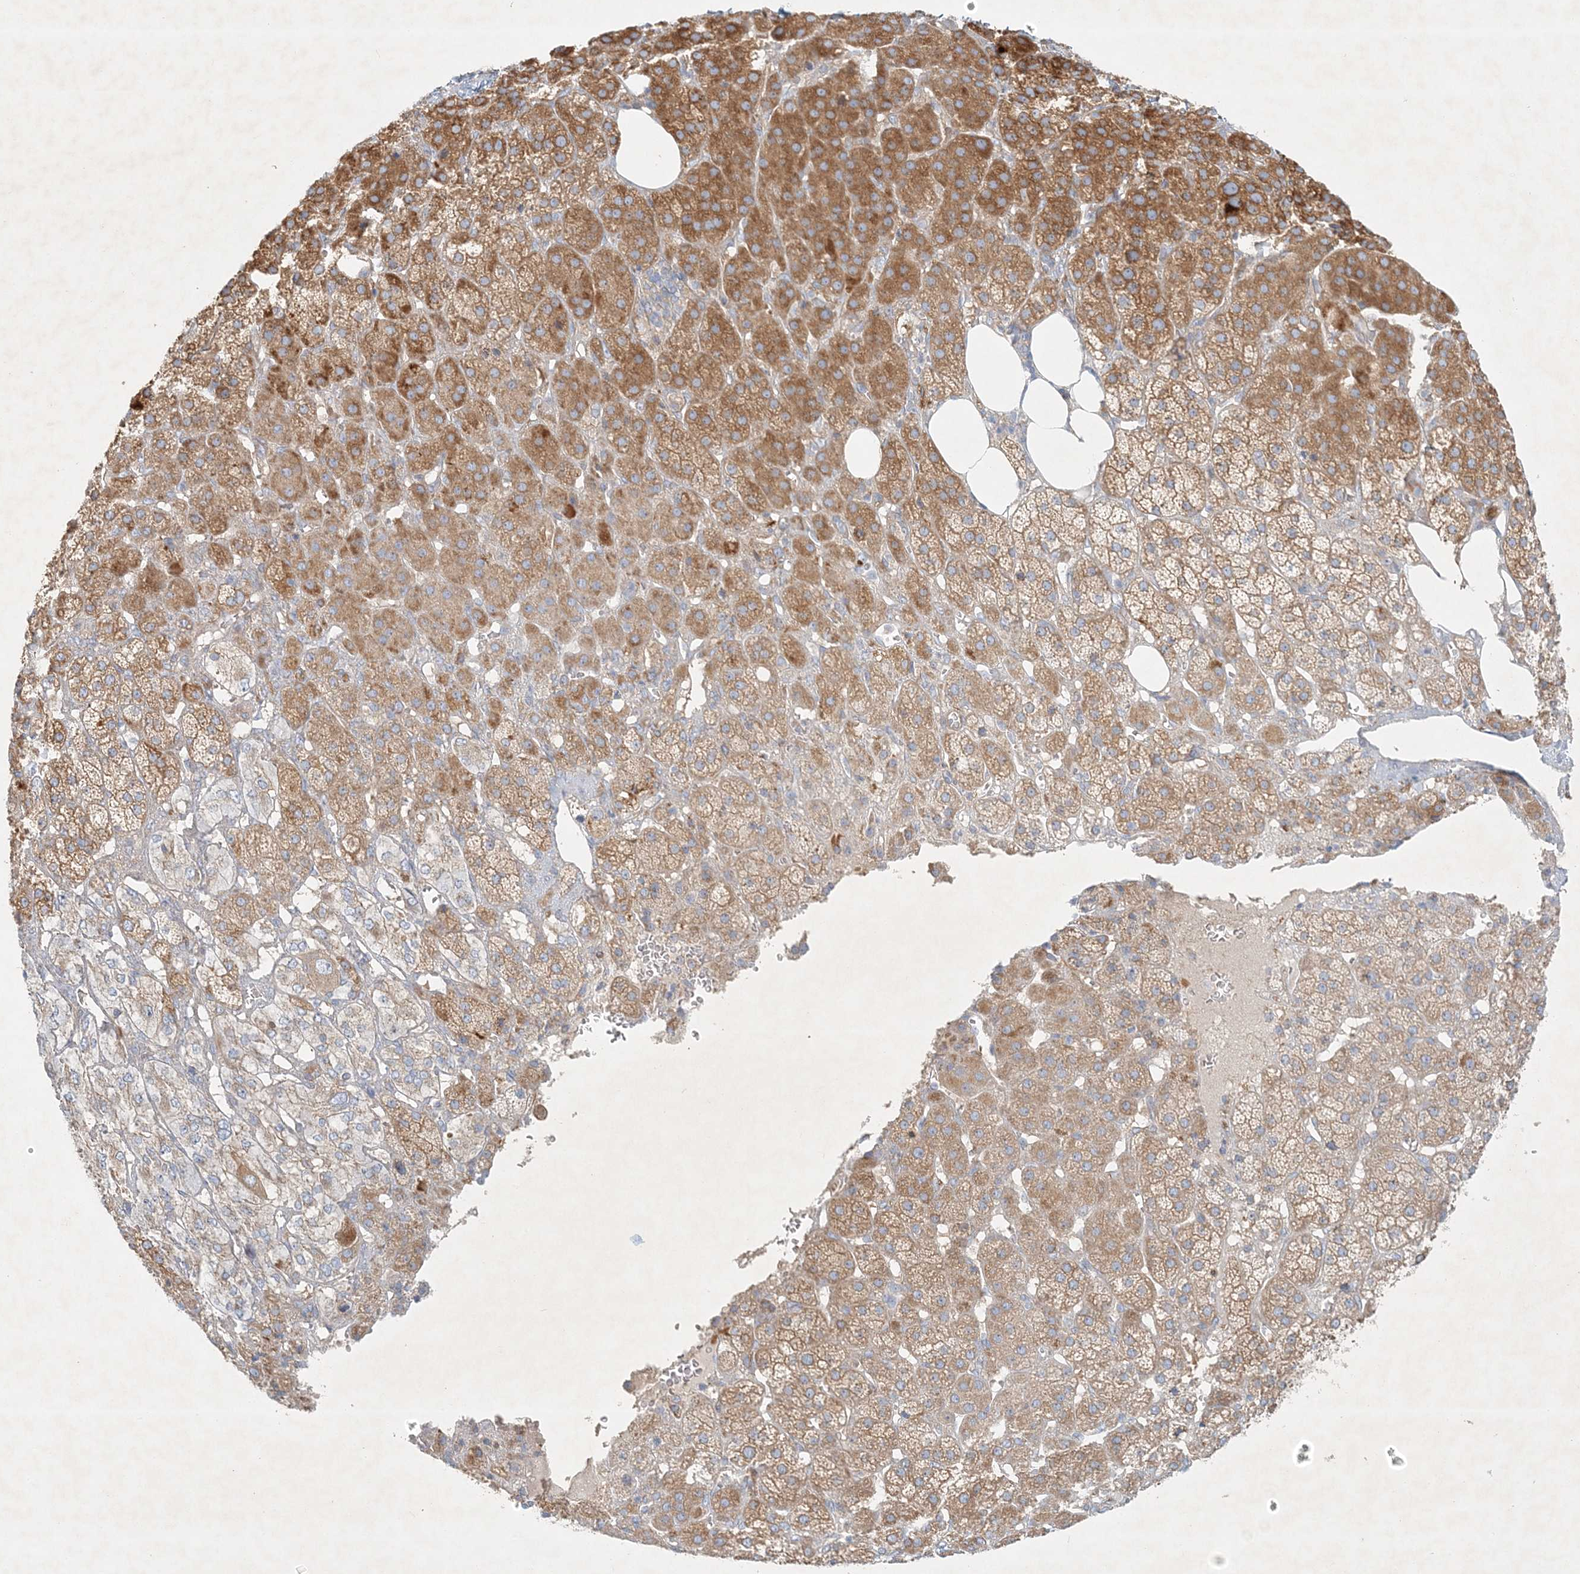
{"staining": {"intensity": "moderate", "quantity": ">75%", "location": "cytoplasmic/membranous"}, "tissue": "adrenal gland", "cell_type": "Glandular cells", "image_type": "normal", "snomed": [{"axis": "morphology", "description": "Normal tissue, NOS"}, {"axis": "topography", "description": "Adrenal gland"}], "caption": "Glandular cells show moderate cytoplasmic/membranous positivity in approximately >75% of cells in unremarkable adrenal gland. The protein of interest is stained brown, and the nuclei are stained in blue (DAB IHC with brightfield microscopy, high magnification).", "gene": "STK11IP", "patient": {"sex": "female", "age": 57}}